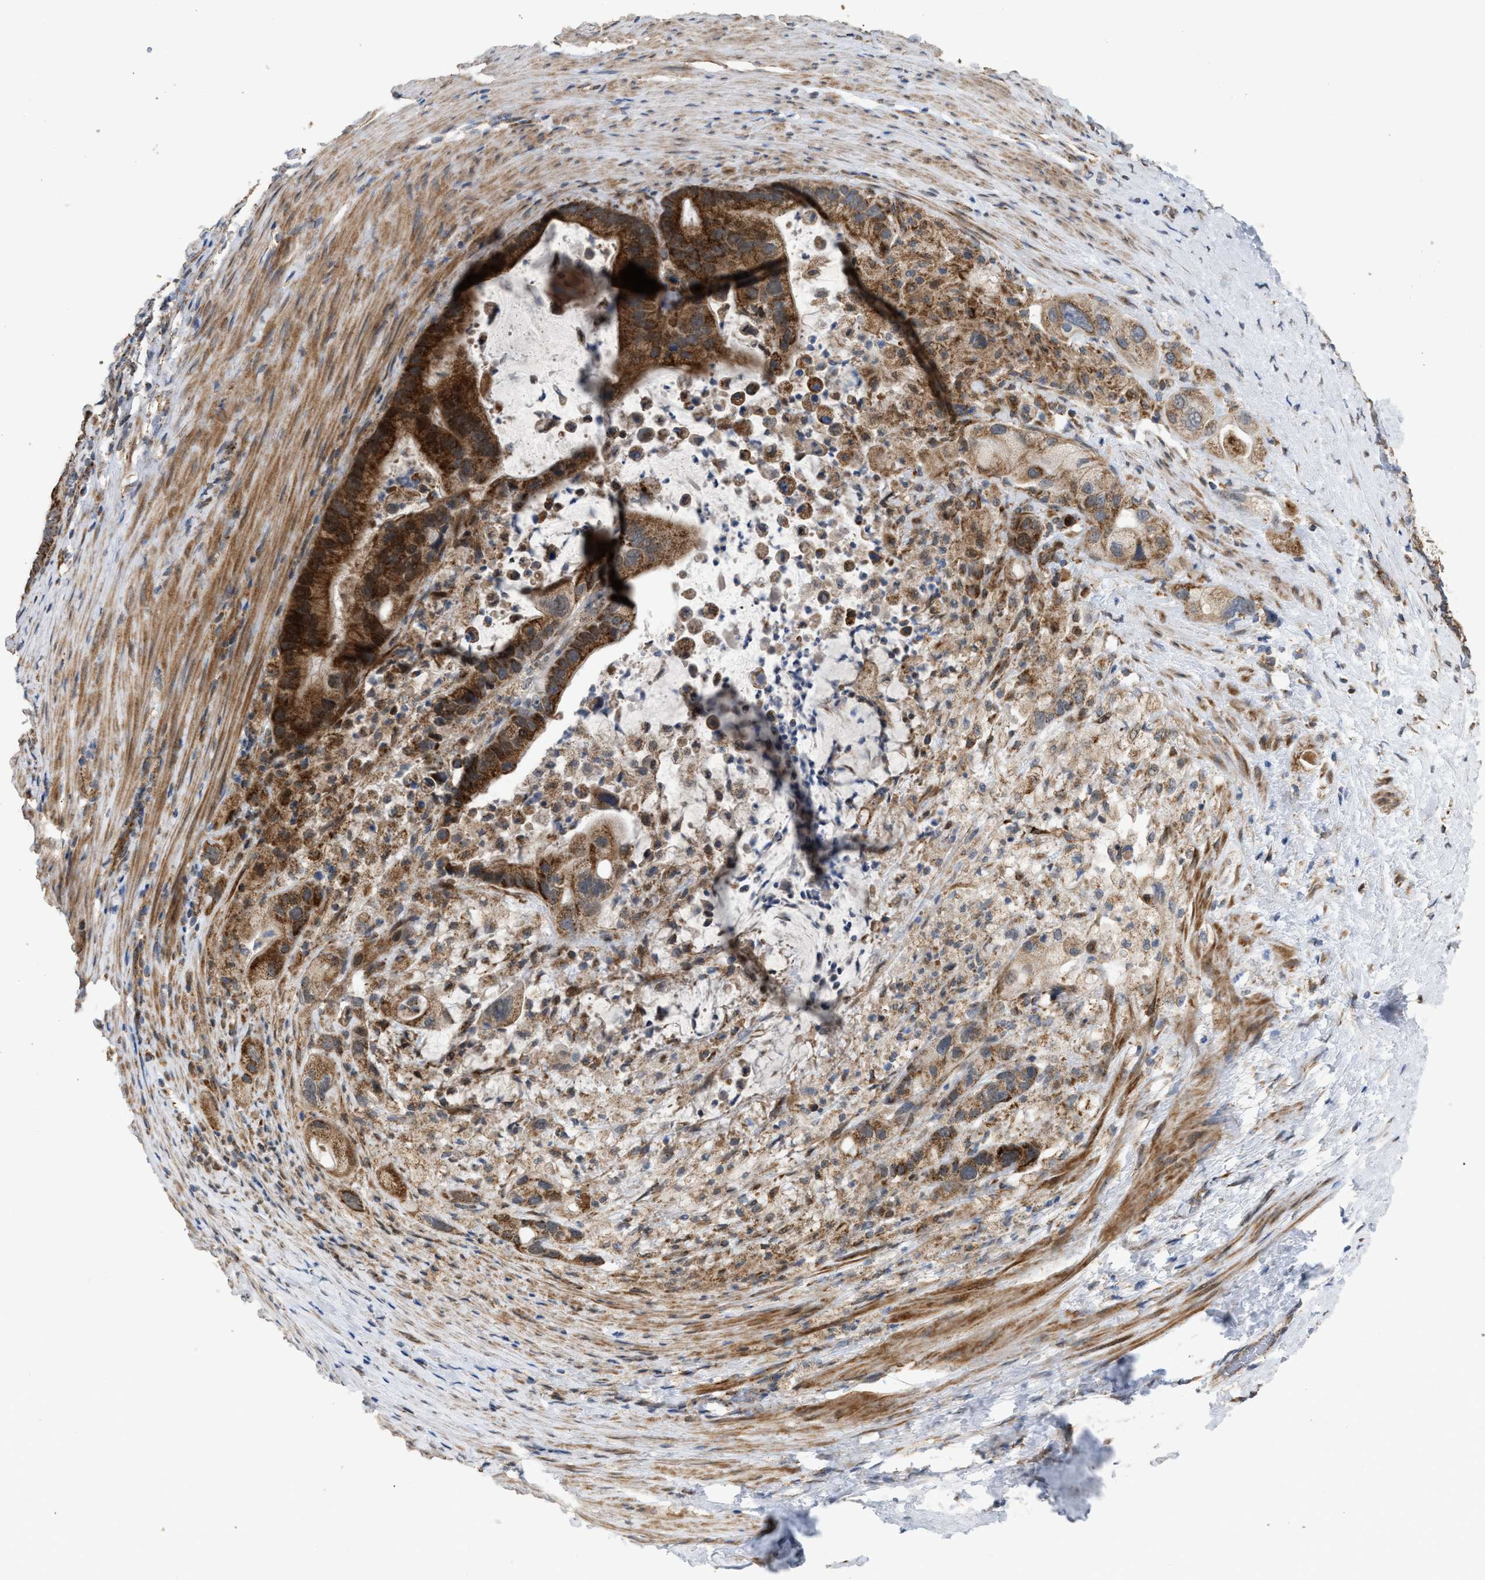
{"staining": {"intensity": "strong", "quantity": ">75%", "location": "cytoplasmic/membranous"}, "tissue": "pancreatic cancer", "cell_type": "Tumor cells", "image_type": "cancer", "snomed": [{"axis": "morphology", "description": "Adenocarcinoma, NOS"}, {"axis": "topography", "description": "Pancreas"}], "caption": "An image of pancreatic cancer (adenocarcinoma) stained for a protein displays strong cytoplasmic/membranous brown staining in tumor cells.", "gene": "TACO1", "patient": {"sex": "male", "age": 69}}